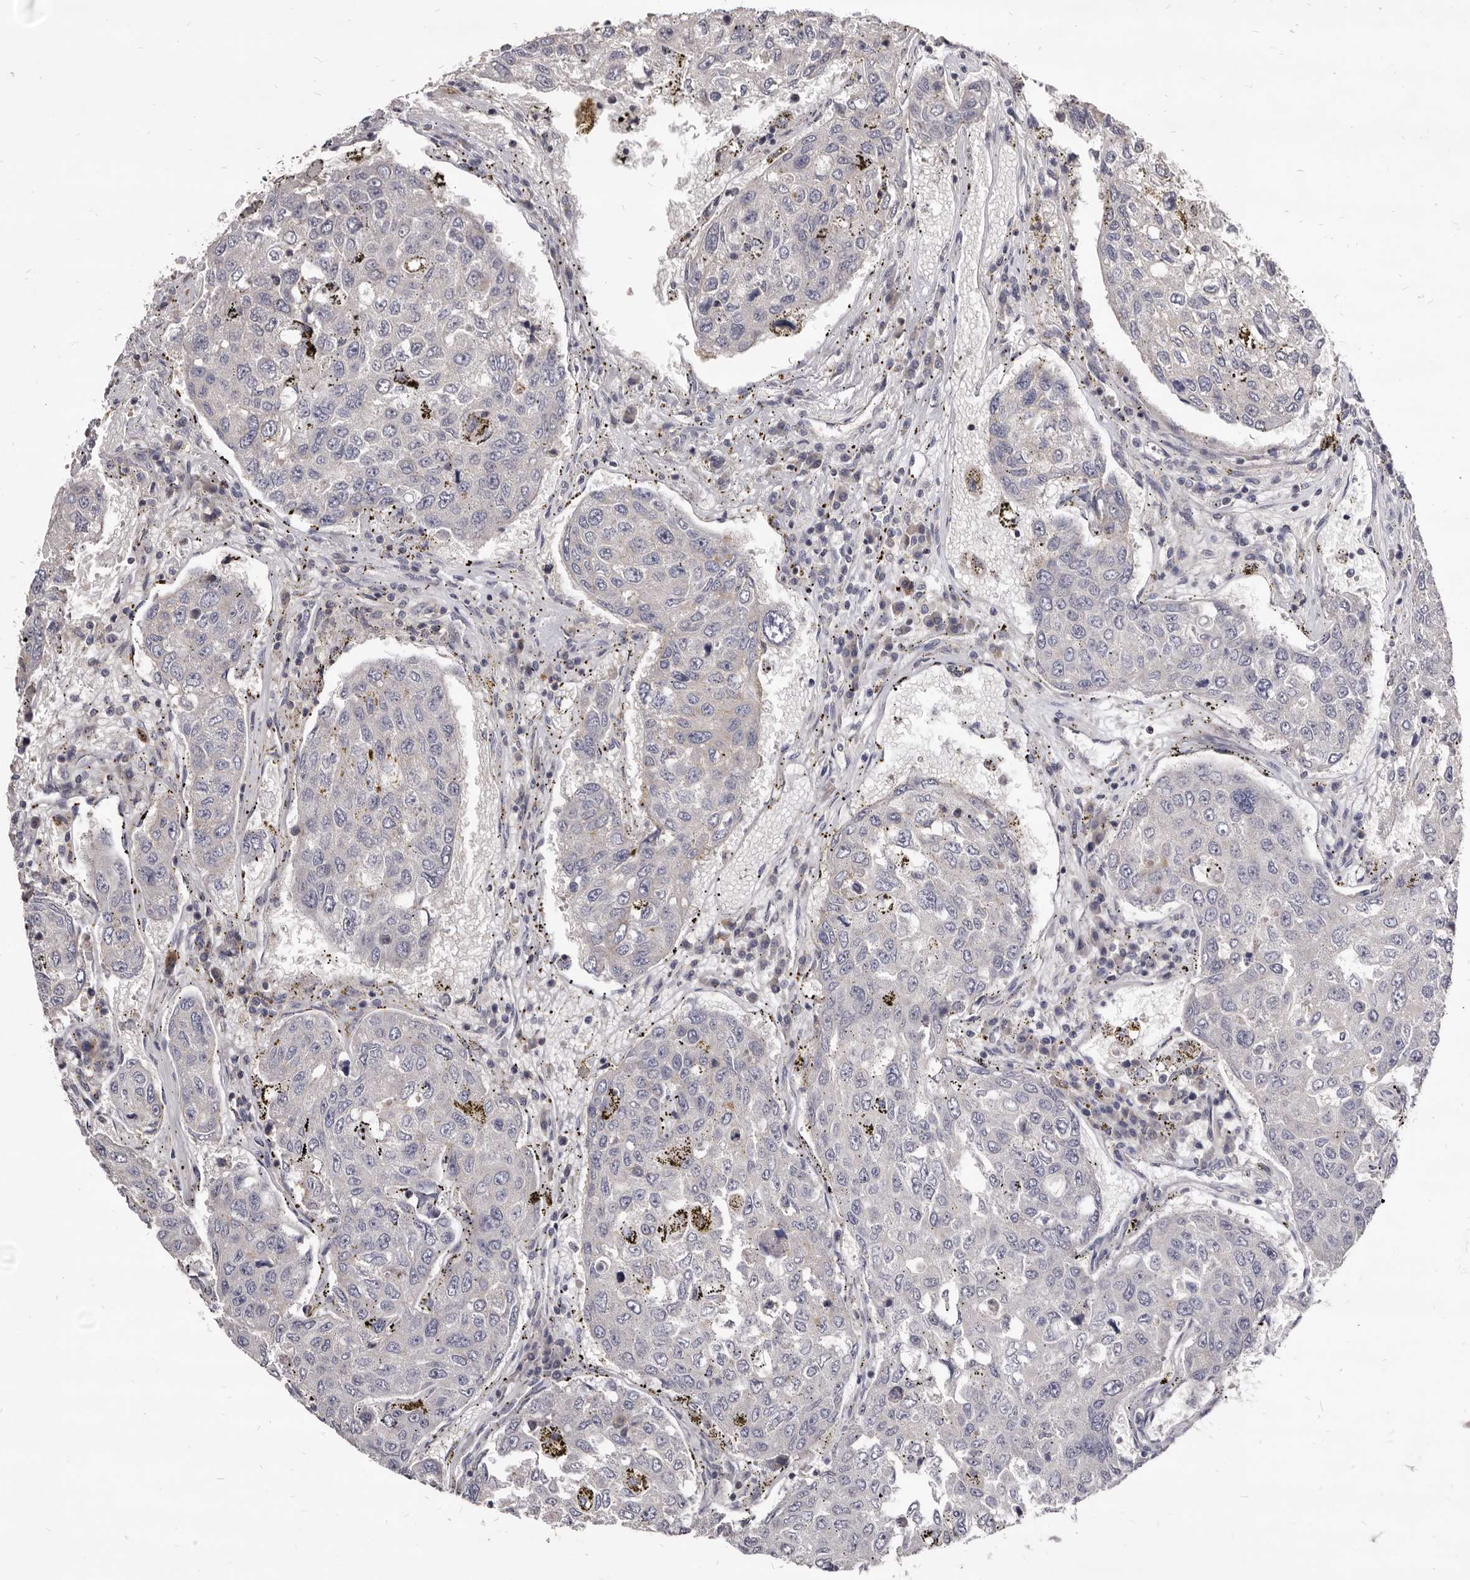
{"staining": {"intensity": "negative", "quantity": "none", "location": "none"}, "tissue": "urothelial cancer", "cell_type": "Tumor cells", "image_type": "cancer", "snomed": [{"axis": "morphology", "description": "Urothelial carcinoma, High grade"}, {"axis": "topography", "description": "Lymph node"}, {"axis": "topography", "description": "Urinary bladder"}], "caption": "An immunohistochemistry (IHC) micrograph of urothelial cancer is shown. There is no staining in tumor cells of urothelial cancer. The staining was performed using DAB to visualize the protein expression in brown, while the nuclei were stained in blue with hematoxylin (Magnification: 20x).", "gene": "FAS", "patient": {"sex": "male", "age": 51}}